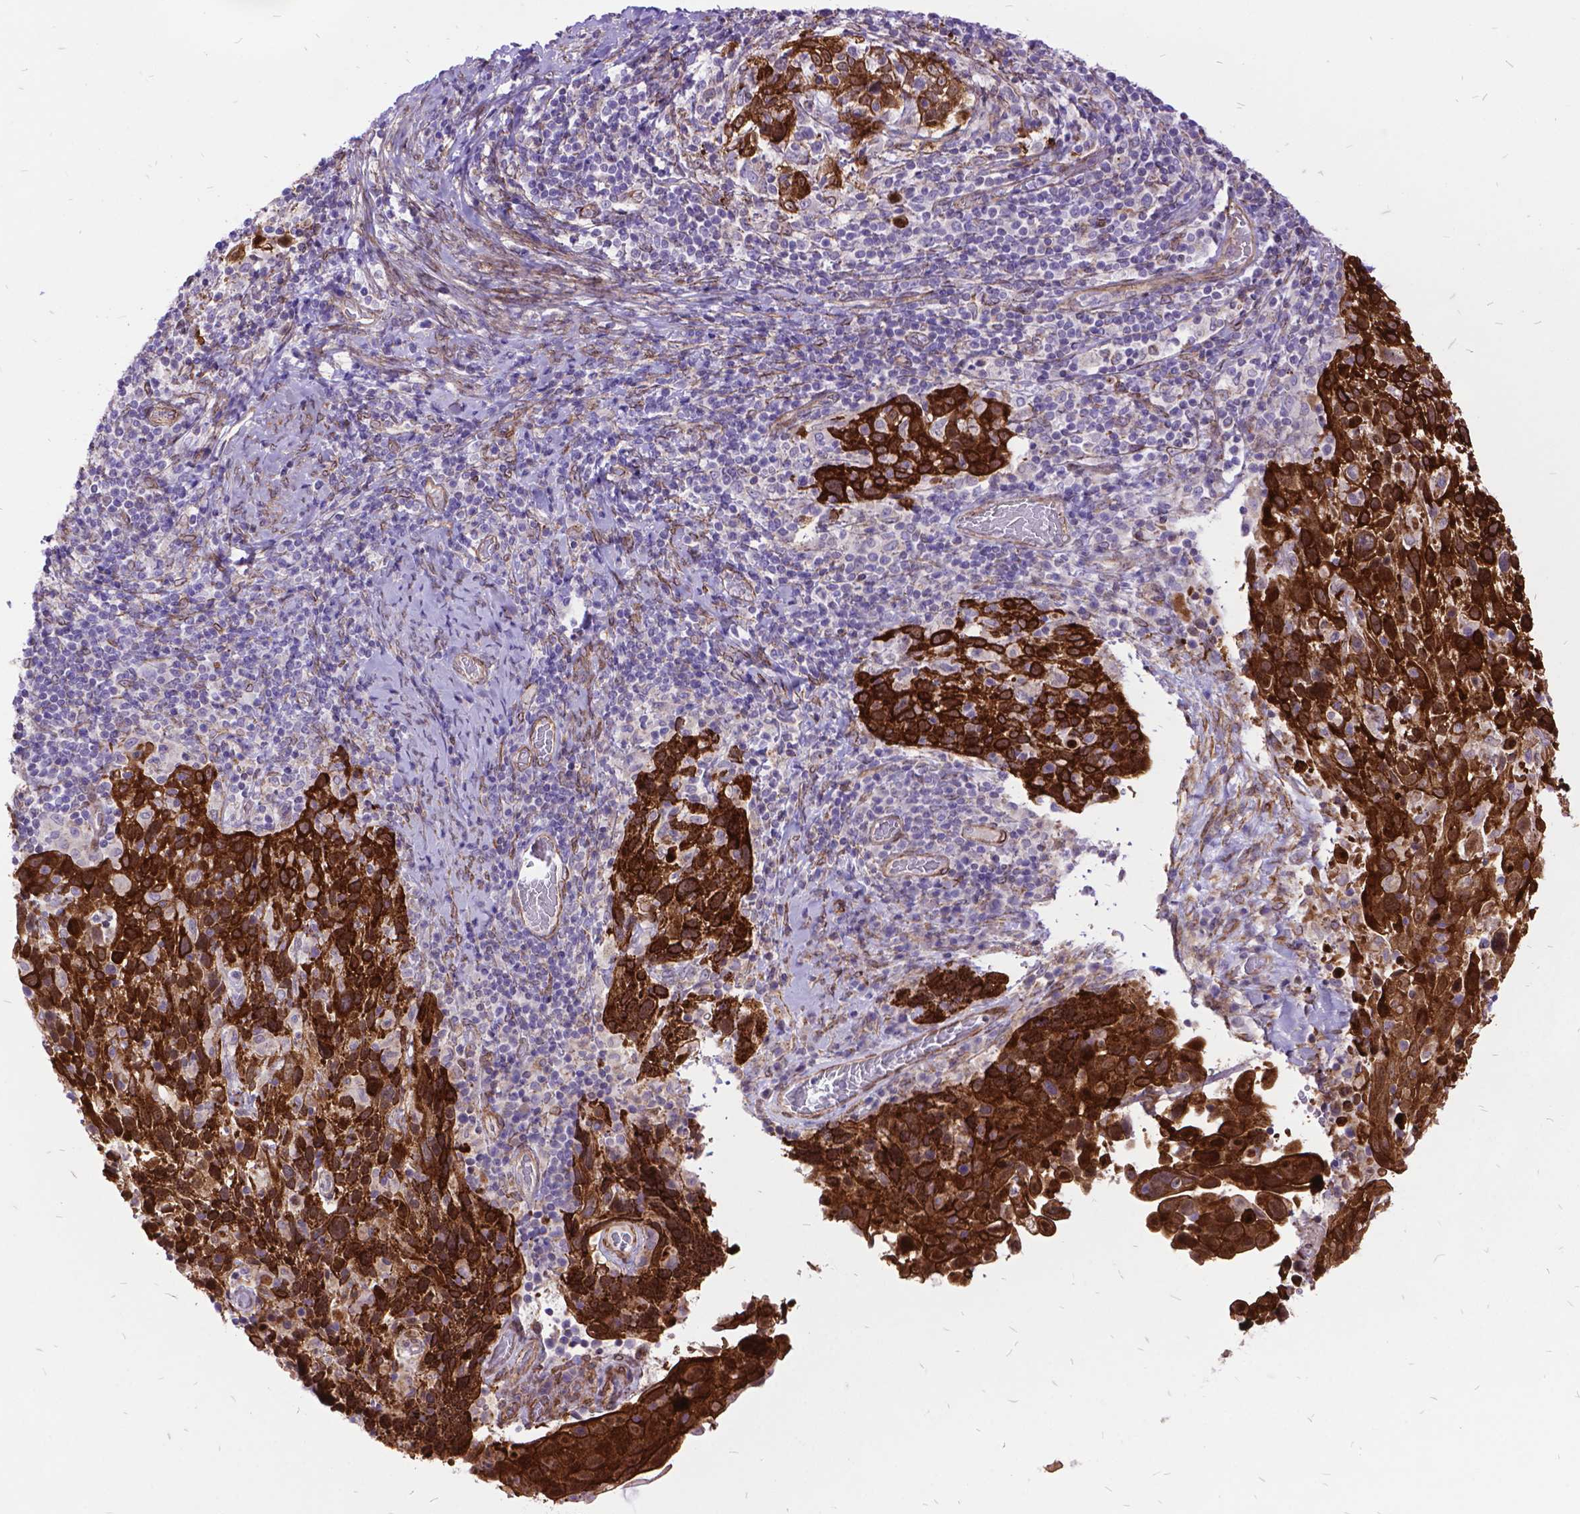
{"staining": {"intensity": "moderate", "quantity": ">75%", "location": "cytoplasmic/membranous"}, "tissue": "cervical cancer", "cell_type": "Tumor cells", "image_type": "cancer", "snomed": [{"axis": "morphology", "description": "Squamous cell carcinoma, NOS"}, {"axis": "topography", "description": "Cervix"}], "caption": "IHC of human cervical cancer (squamous cell carcinoma) displays medium levels of moderate cytoplasmic/membranous positivity in about >75% of tumor cells.", "gene": "GRB7", "patient": {"sex": "female", "age": 61}}